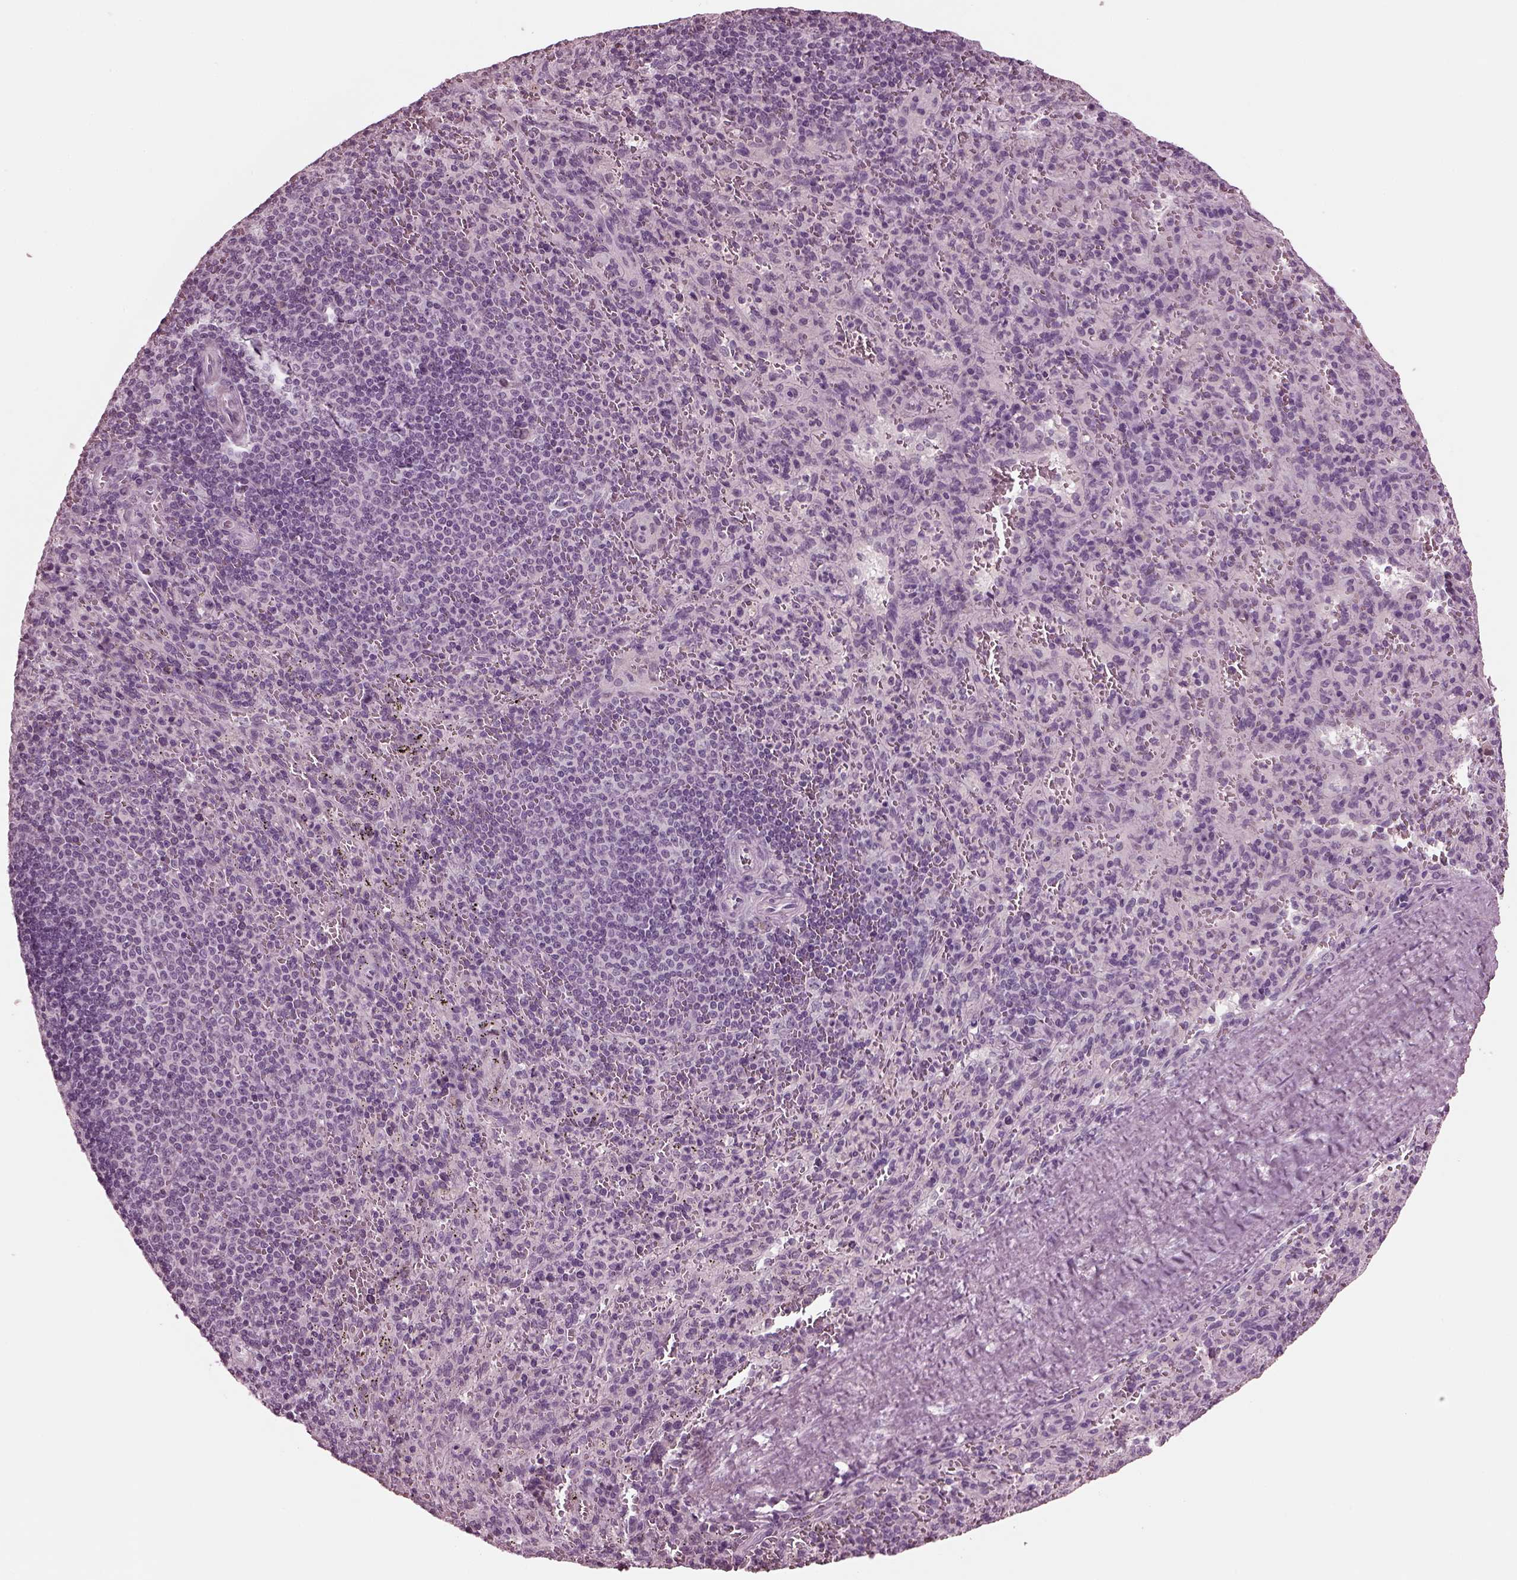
{"staining": {"intensity": "negative", "quantity": "none", "location": "none"}, "tissue": "spleen", "cell_type": "Cells in red pulp", "image_type": "normal", "snomed": [{"axis": "morphology", "description": "Normal tissue, NOS"}, {"axis": "topography", "description": "Spleen"}], "caption": "Normal spleen was stained to show a protein in brown. There is no significant staining in cells in red pulp. (Brightfield microscopy of DAB (3,3'-diaminobenzidine) IHC at high magnification).", "gene": "MIB2", "patient": {"sex": "male", "age": 57}}